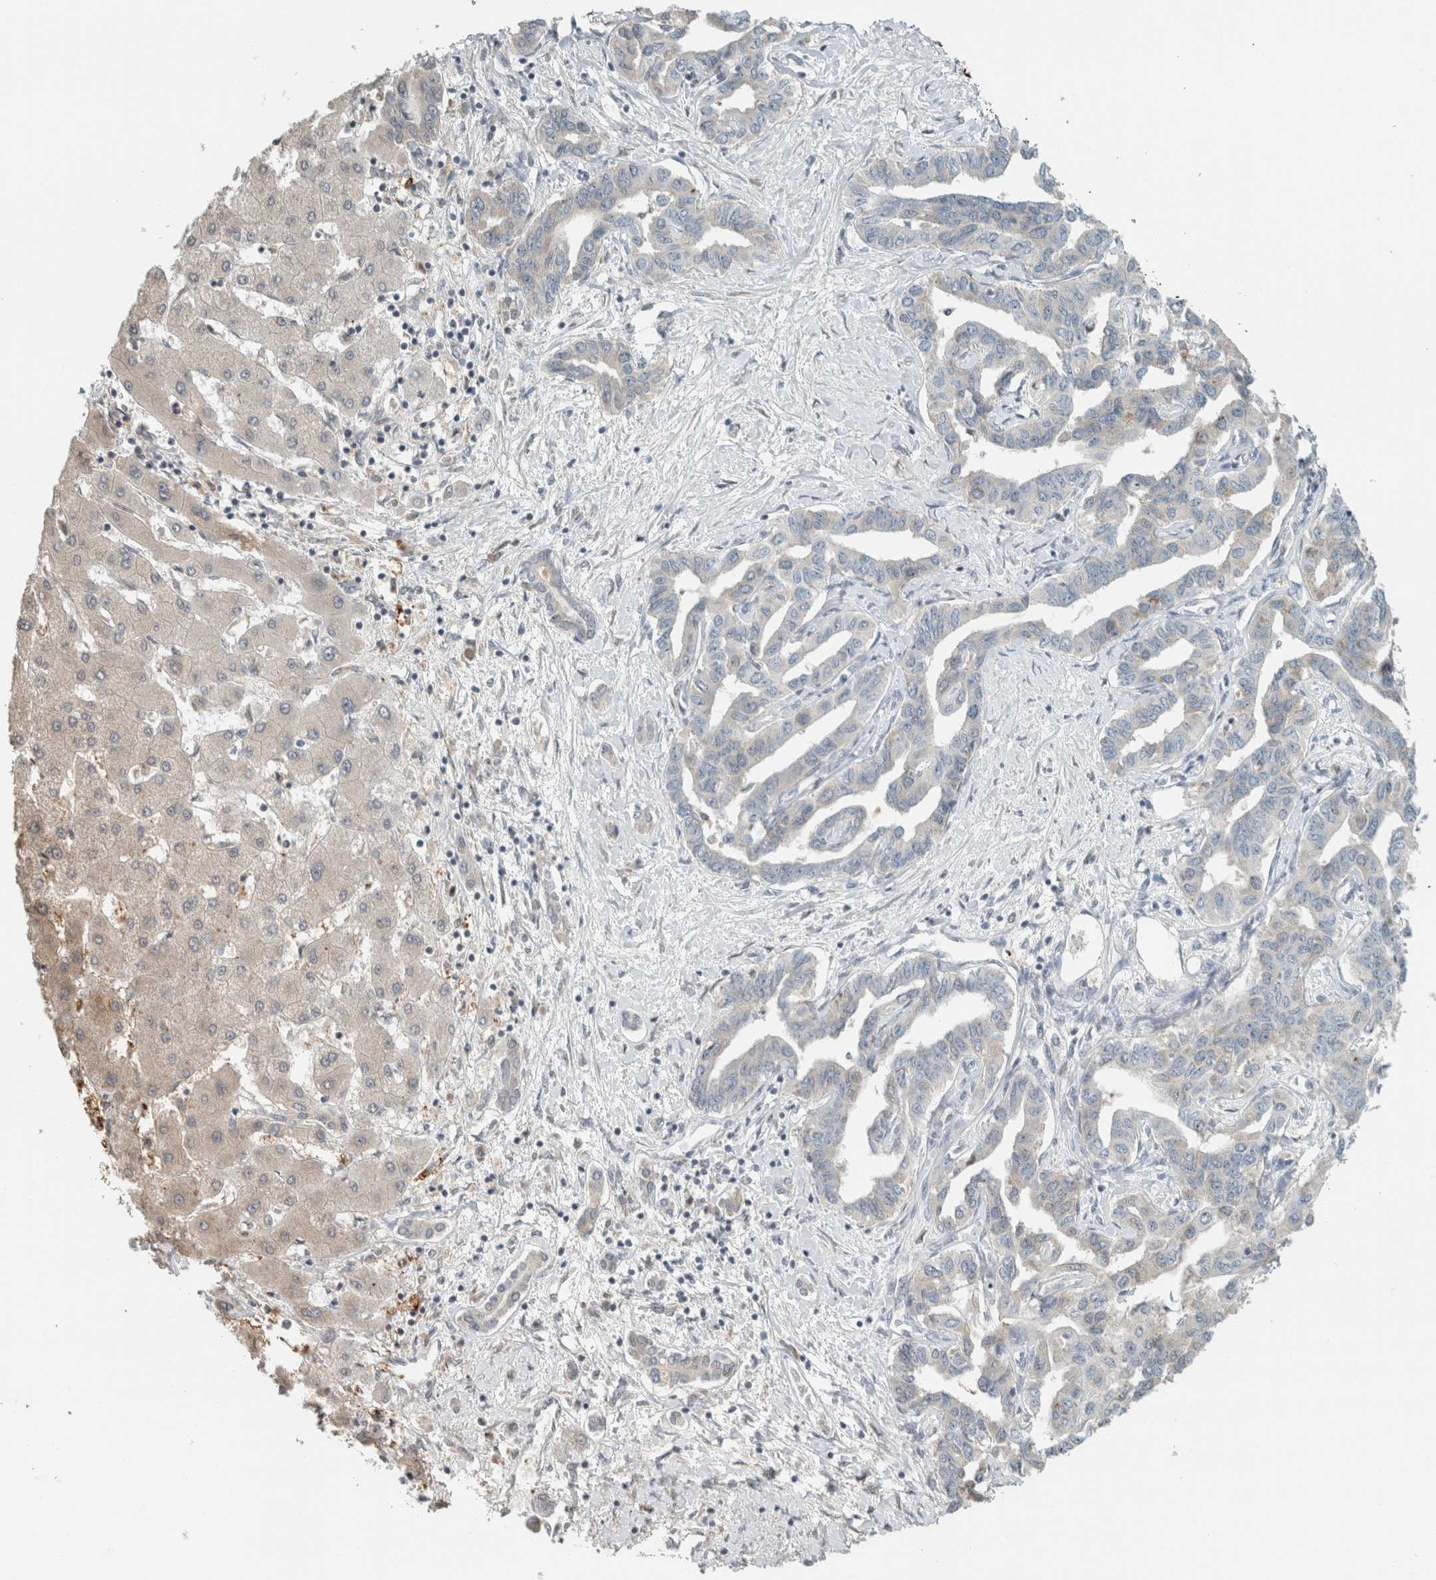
{"staining": {"intensity": "negative", "quantity": "none", "location": "none"}, "tissue": "liver cancer", "cell_type": "Tumor cells", "image_type": "cancer", "snomed": [{"axis": "morphology", "description": "Cholangiocarcinoma"}, {"axis": "topography", "description": "Liver"}], "caption": "This is an immunohistochemistry (IHC) micrograph of liver cancer (cholangiocarcinoma). There is no staining in tumor cells.", "gene": "TRIT1", "patient": {"sex": "male", "age": 59}}